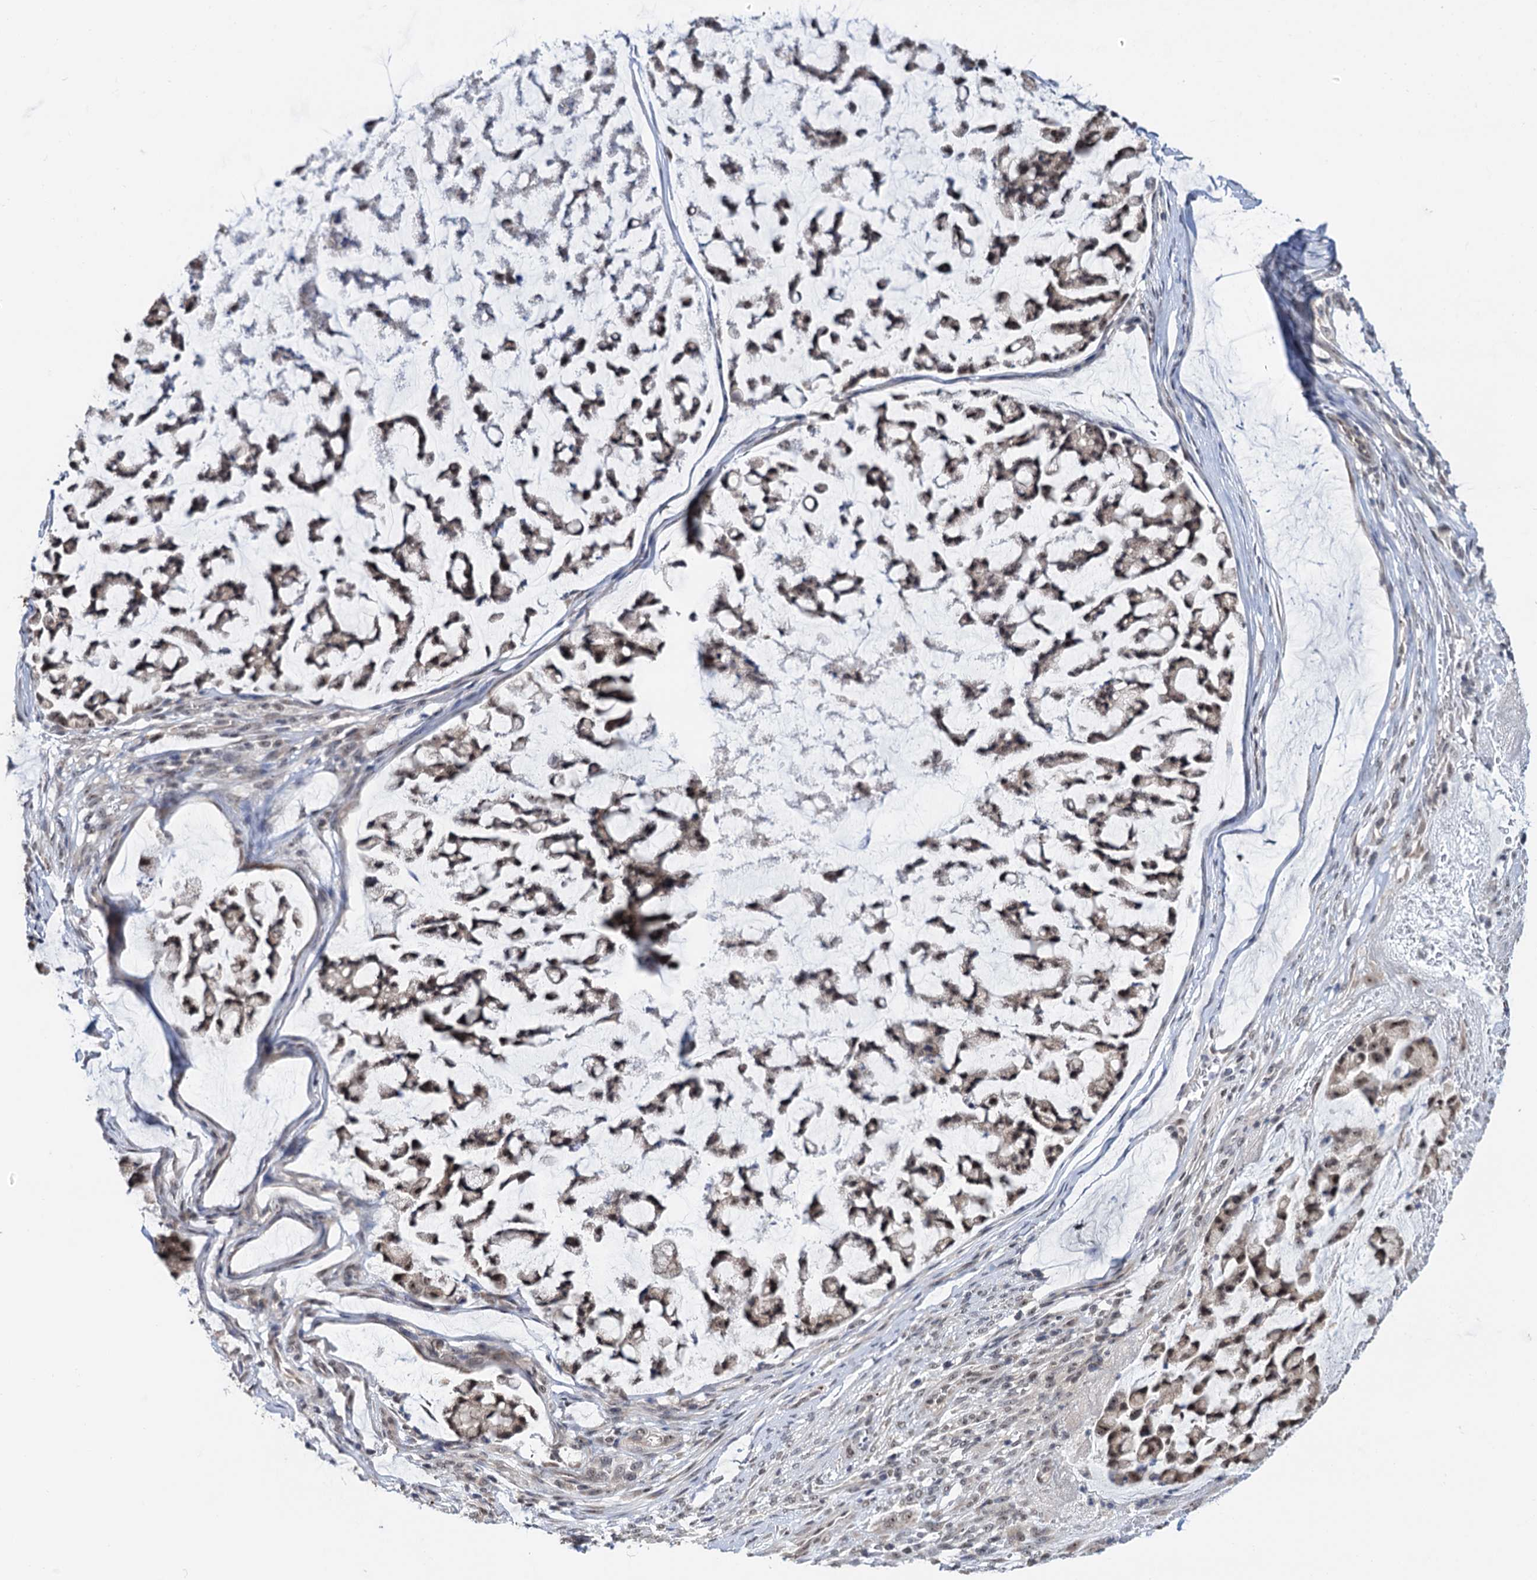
{"staining": {"intensity": "weak", "quantity": "<25%", "location": "cytoplasmic/membranous,nuclear"}, "tissue": "stomach cancer", "cell_type": "Tumor cells", "image_type": "cancer", "snomed": [{"axis": "morphology", "description": "Adenocarcinoma, NOS"}, {"axis": "topography", "description": "Stomach, lower"}], "caption": "Tumor cells are negative for brown protein staining in adenocarcinoma (stomach). (DAB (3,3'-diaminobenzidine) immunohistochemistry (IHC) visualized using brightfield microscopy, high magnification).", "gene": "NAT10", "patient": {"sex": "male", "age": 67}}